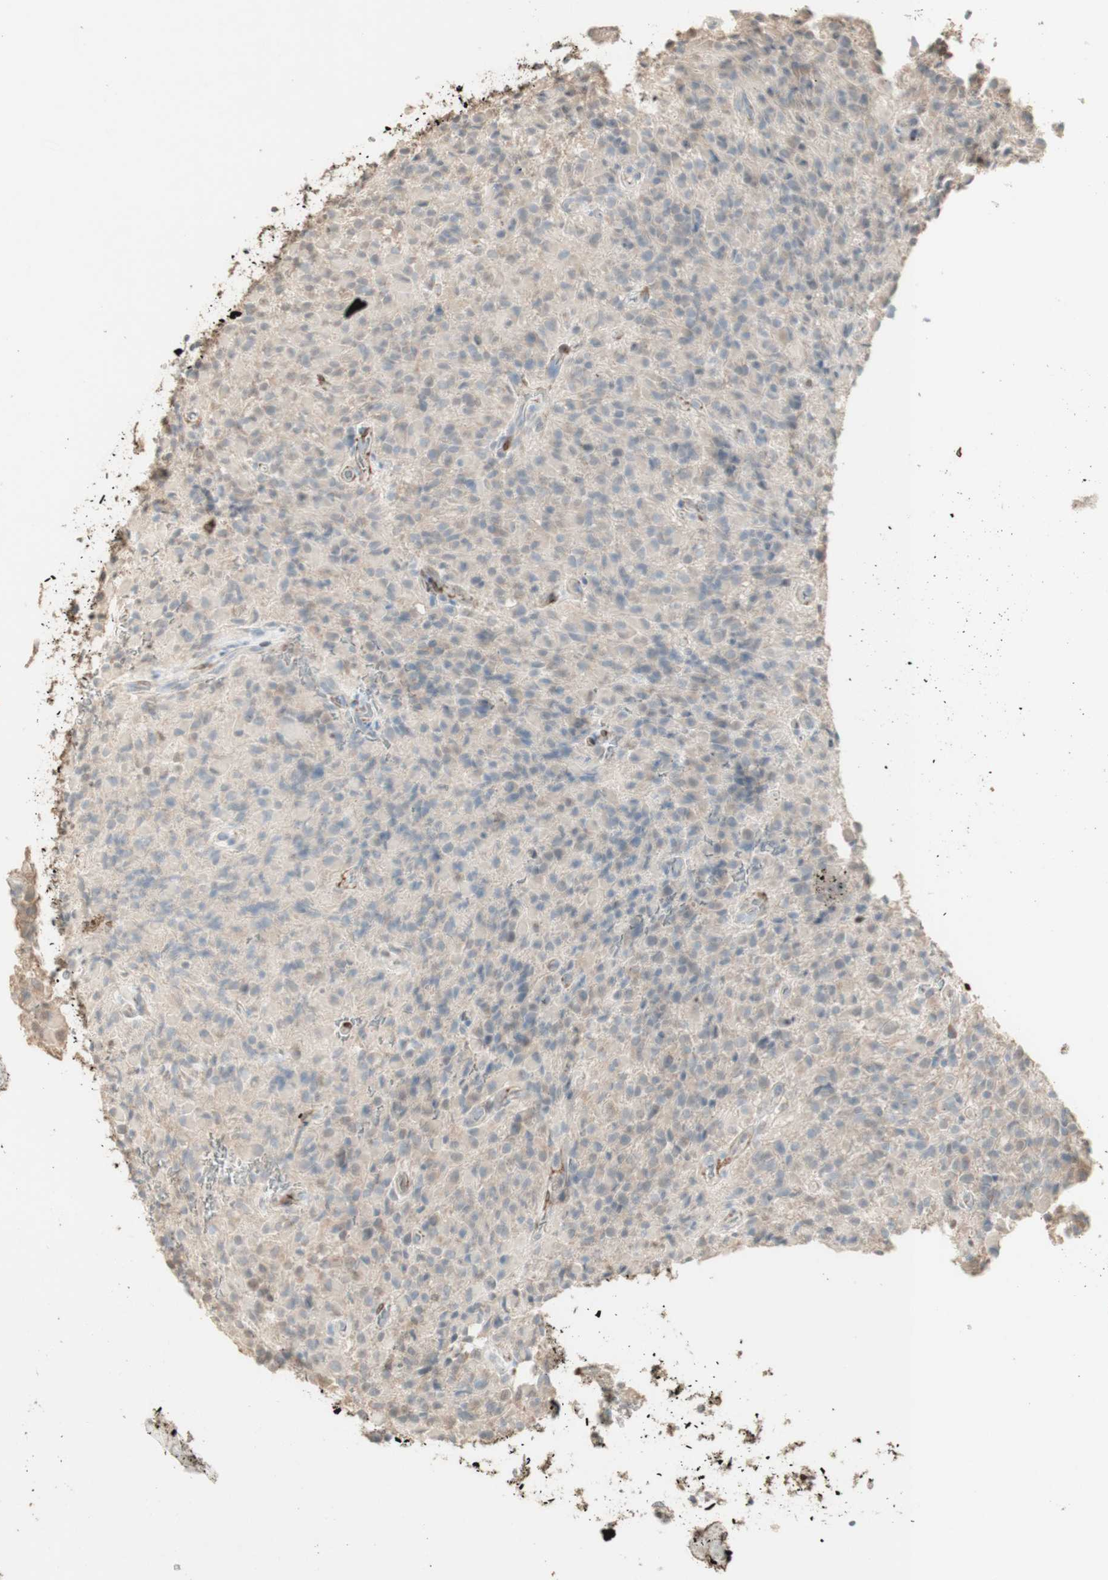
{"staining": {"intensity": "negative", "quantity": "none", "location": "none"}, "tissue": "glioma", "cell_type": "Tumor cells", "image_type": "cancer", "snomed": [{"axis": "morphology", "description": "Glioma, malignant, High grade"}, {"axis": "topography", "description": "Brain"}], "caption": "Immunohistochemistry (IHC) micrograph of neoplastic tissue: human glioma stained with DAB (3,3'-diaminobenzidine) reveals no significant protein staining in tumor cells.", "gene": "MUC3A", "patient": {"sex": "male", "age": 71}}